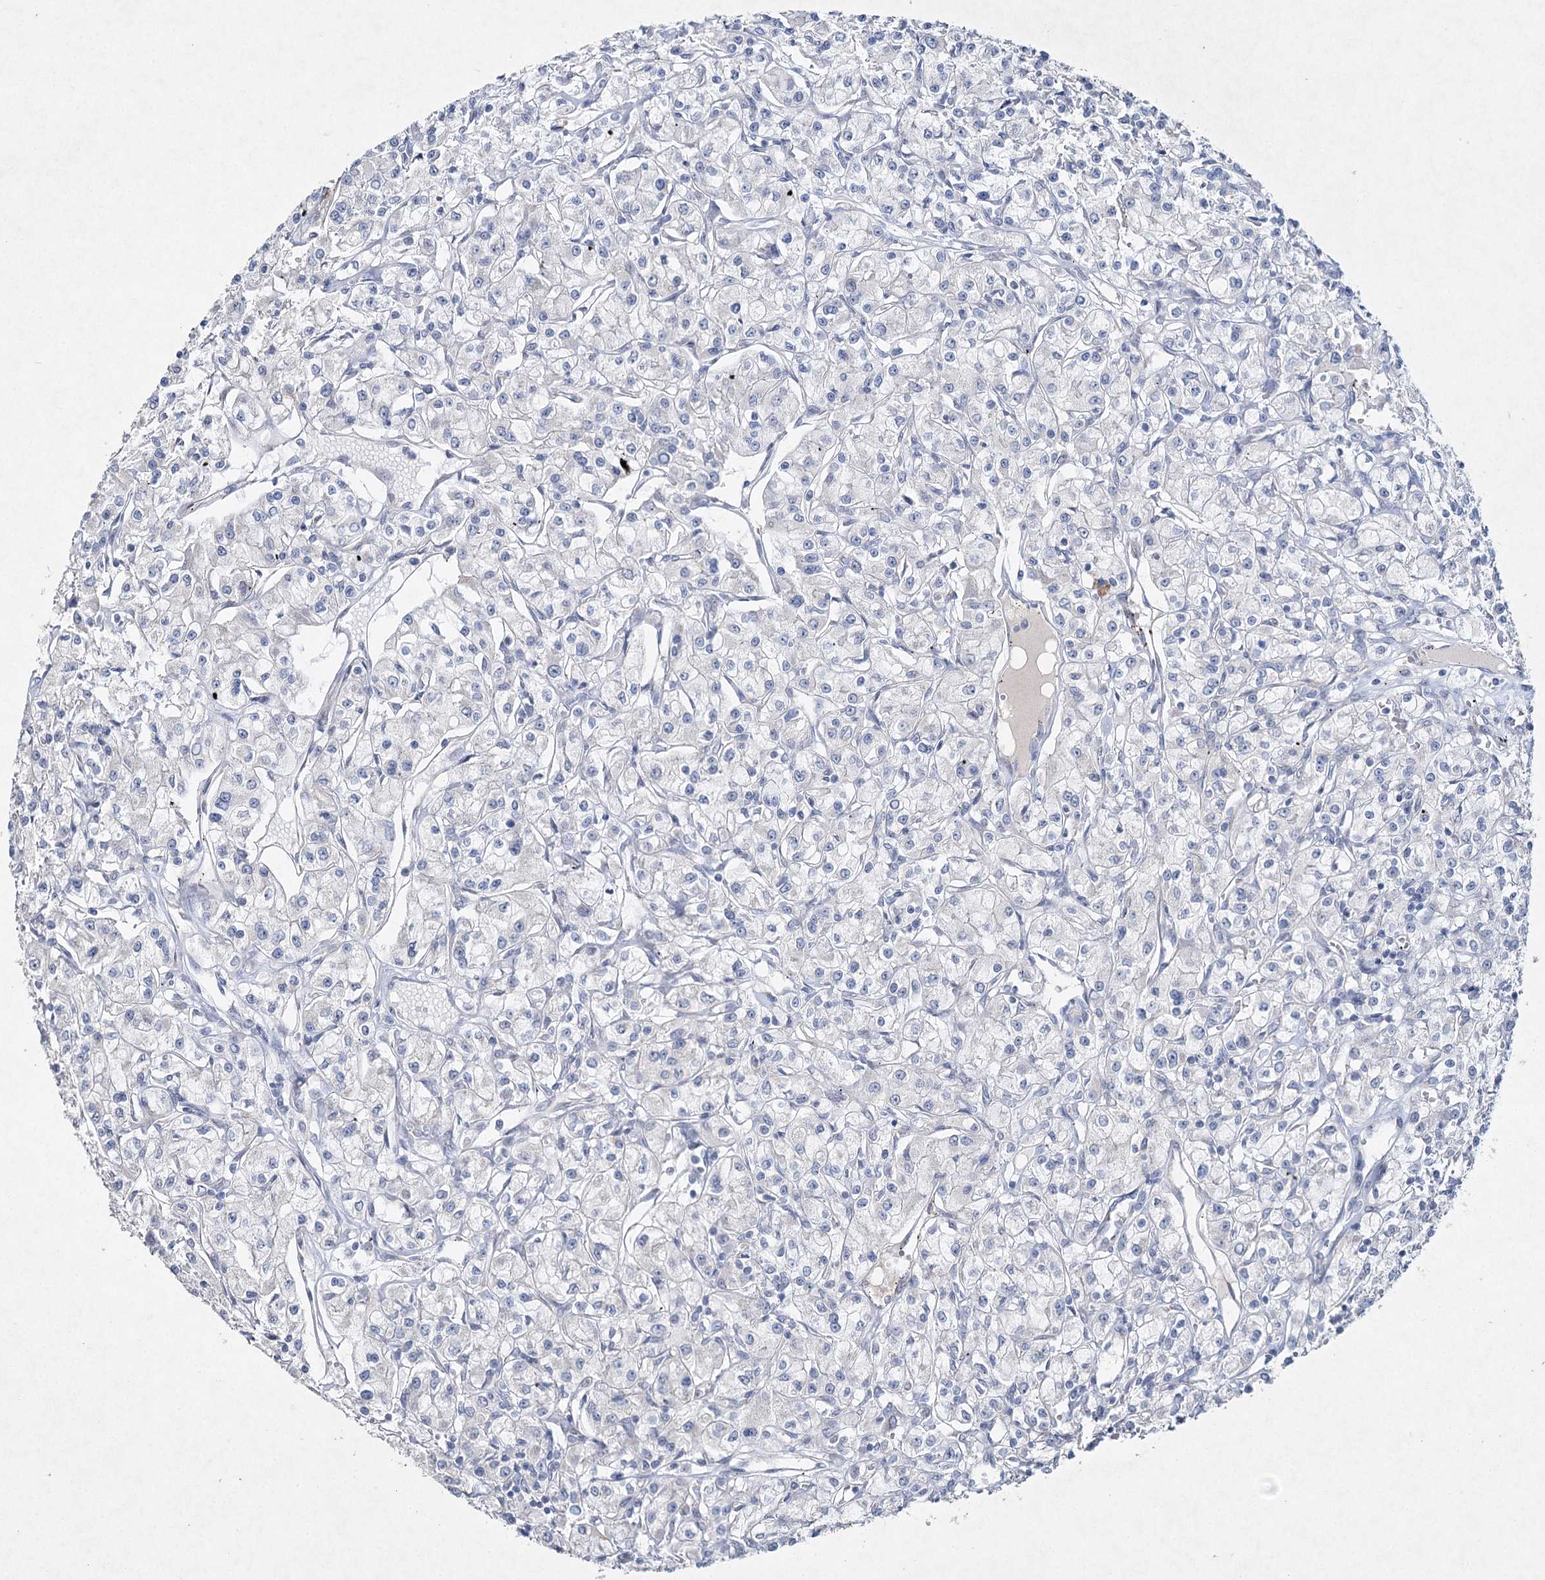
{"staining": {"intensity": "negative", "quantity": "none", "location": "none"}, "tissue": "renal cancer", "cell_type": "Tumor cells", "image_type": "cancer", "snomed": [{"axis": "morphology", "description": "Adenocarcinoma, NOS"}, {"axis": "topography", "description": "Kidney"}], "caption": "Renal cancer was stained to show a protein in brown. There is no significant positivity in tumor cells. (DAB immunohistochemistry (IHC) visualized using brightfield microscopy, high magnification).", "gene": "RFX6", "patient": {"sex": "female", "age": 59}}